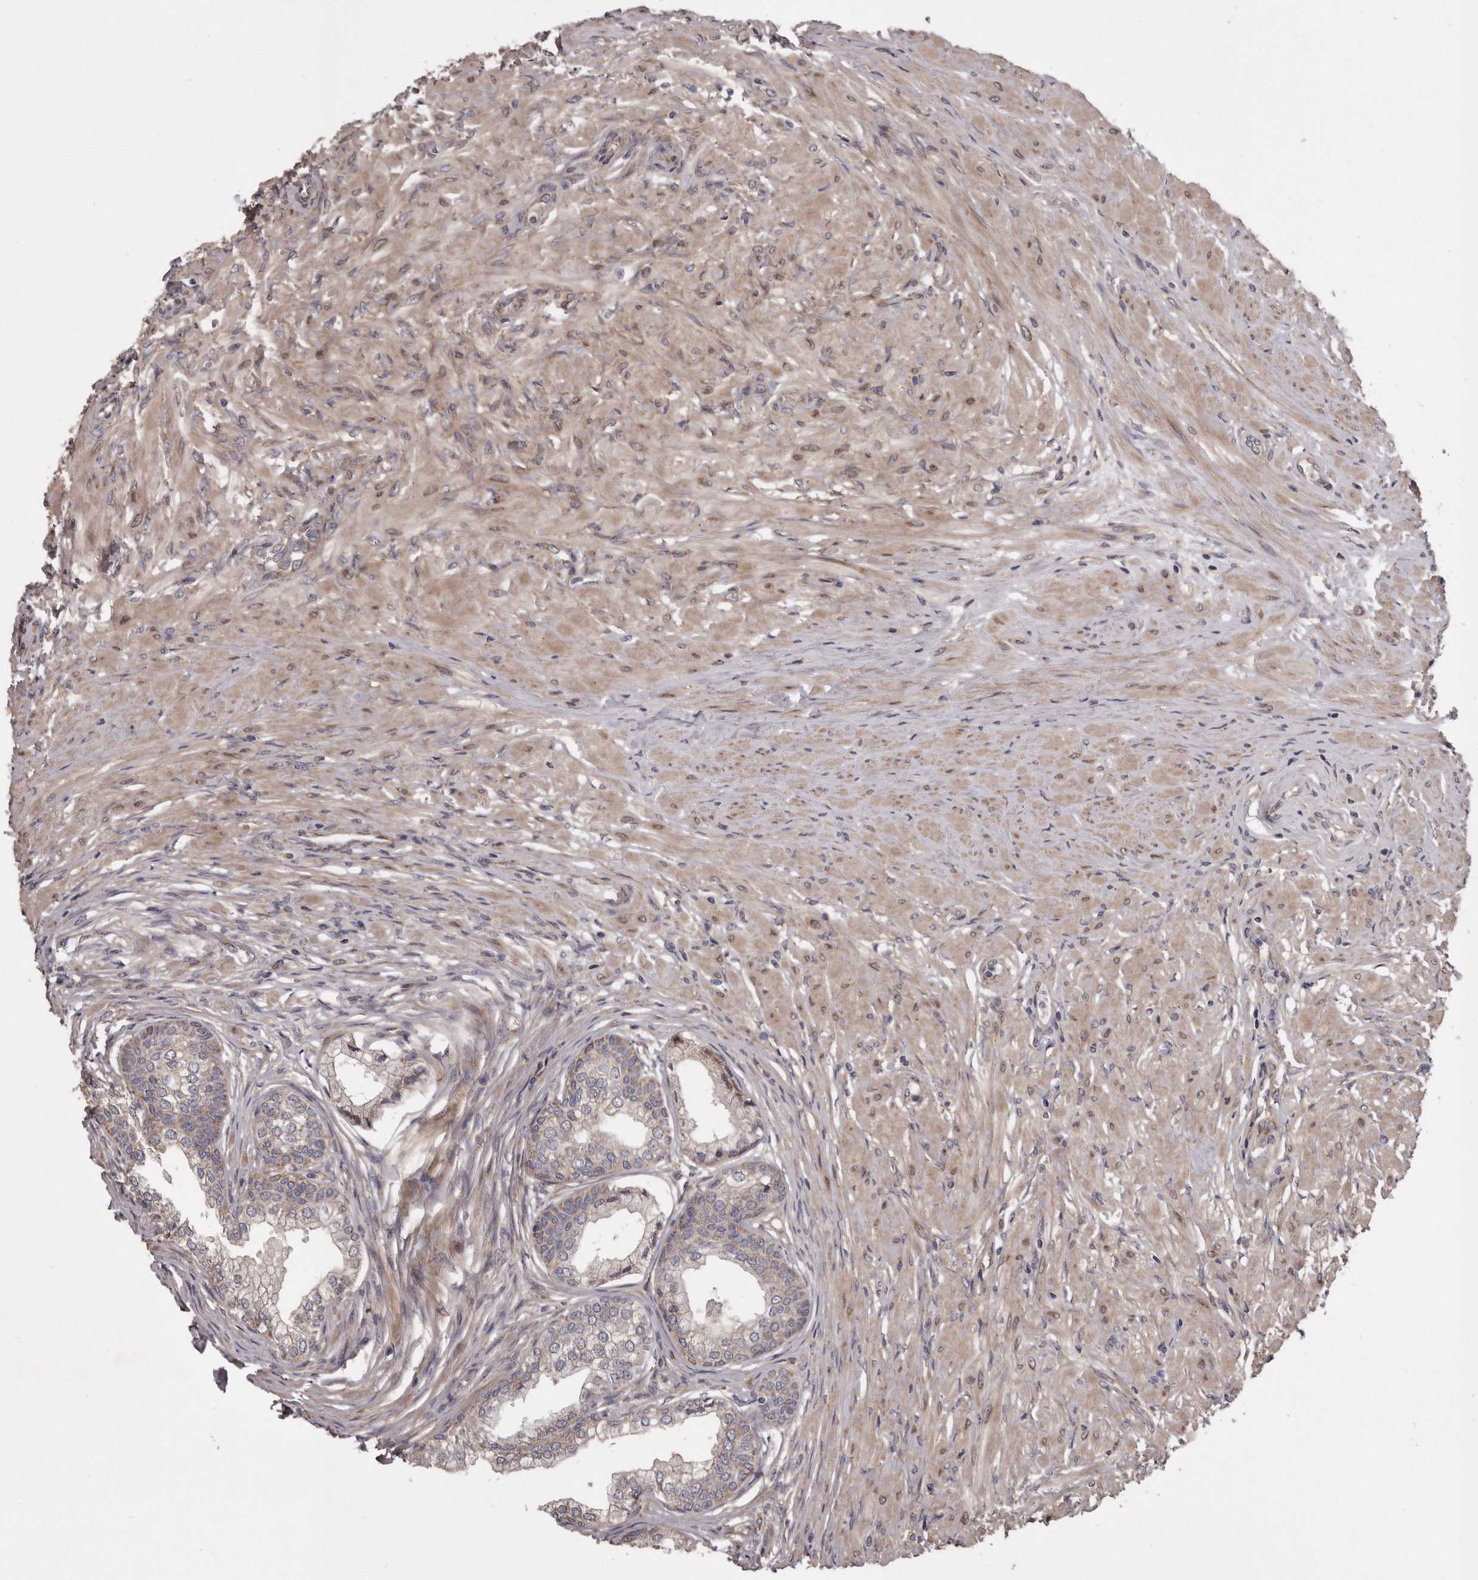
{"staining": {"intensity": "moderate", "quantity": ">75%", "location": "cytoplasmic/membranous"}, "tissue": "prostate", "cell_type": "Glandular cells", "image_type": "normal", "snomed": [{"axis": "morphology", "description": "Normal tissue, NOS"}, {"axis": "morphology", "description": "Urothelial carcinoma, Low grade"}, {"axis": "topography", "description": "Urinary bladder"}, {"axis": "topography", "description": "Prostate"}], "caption": "Protein expression analysis of normal human prostate reveals moderate cytoplasmic/membranous staining in about >75% of glandular cells.", "gene": "ARMCX1", "patient": {"sex": "male", "age": 60}}